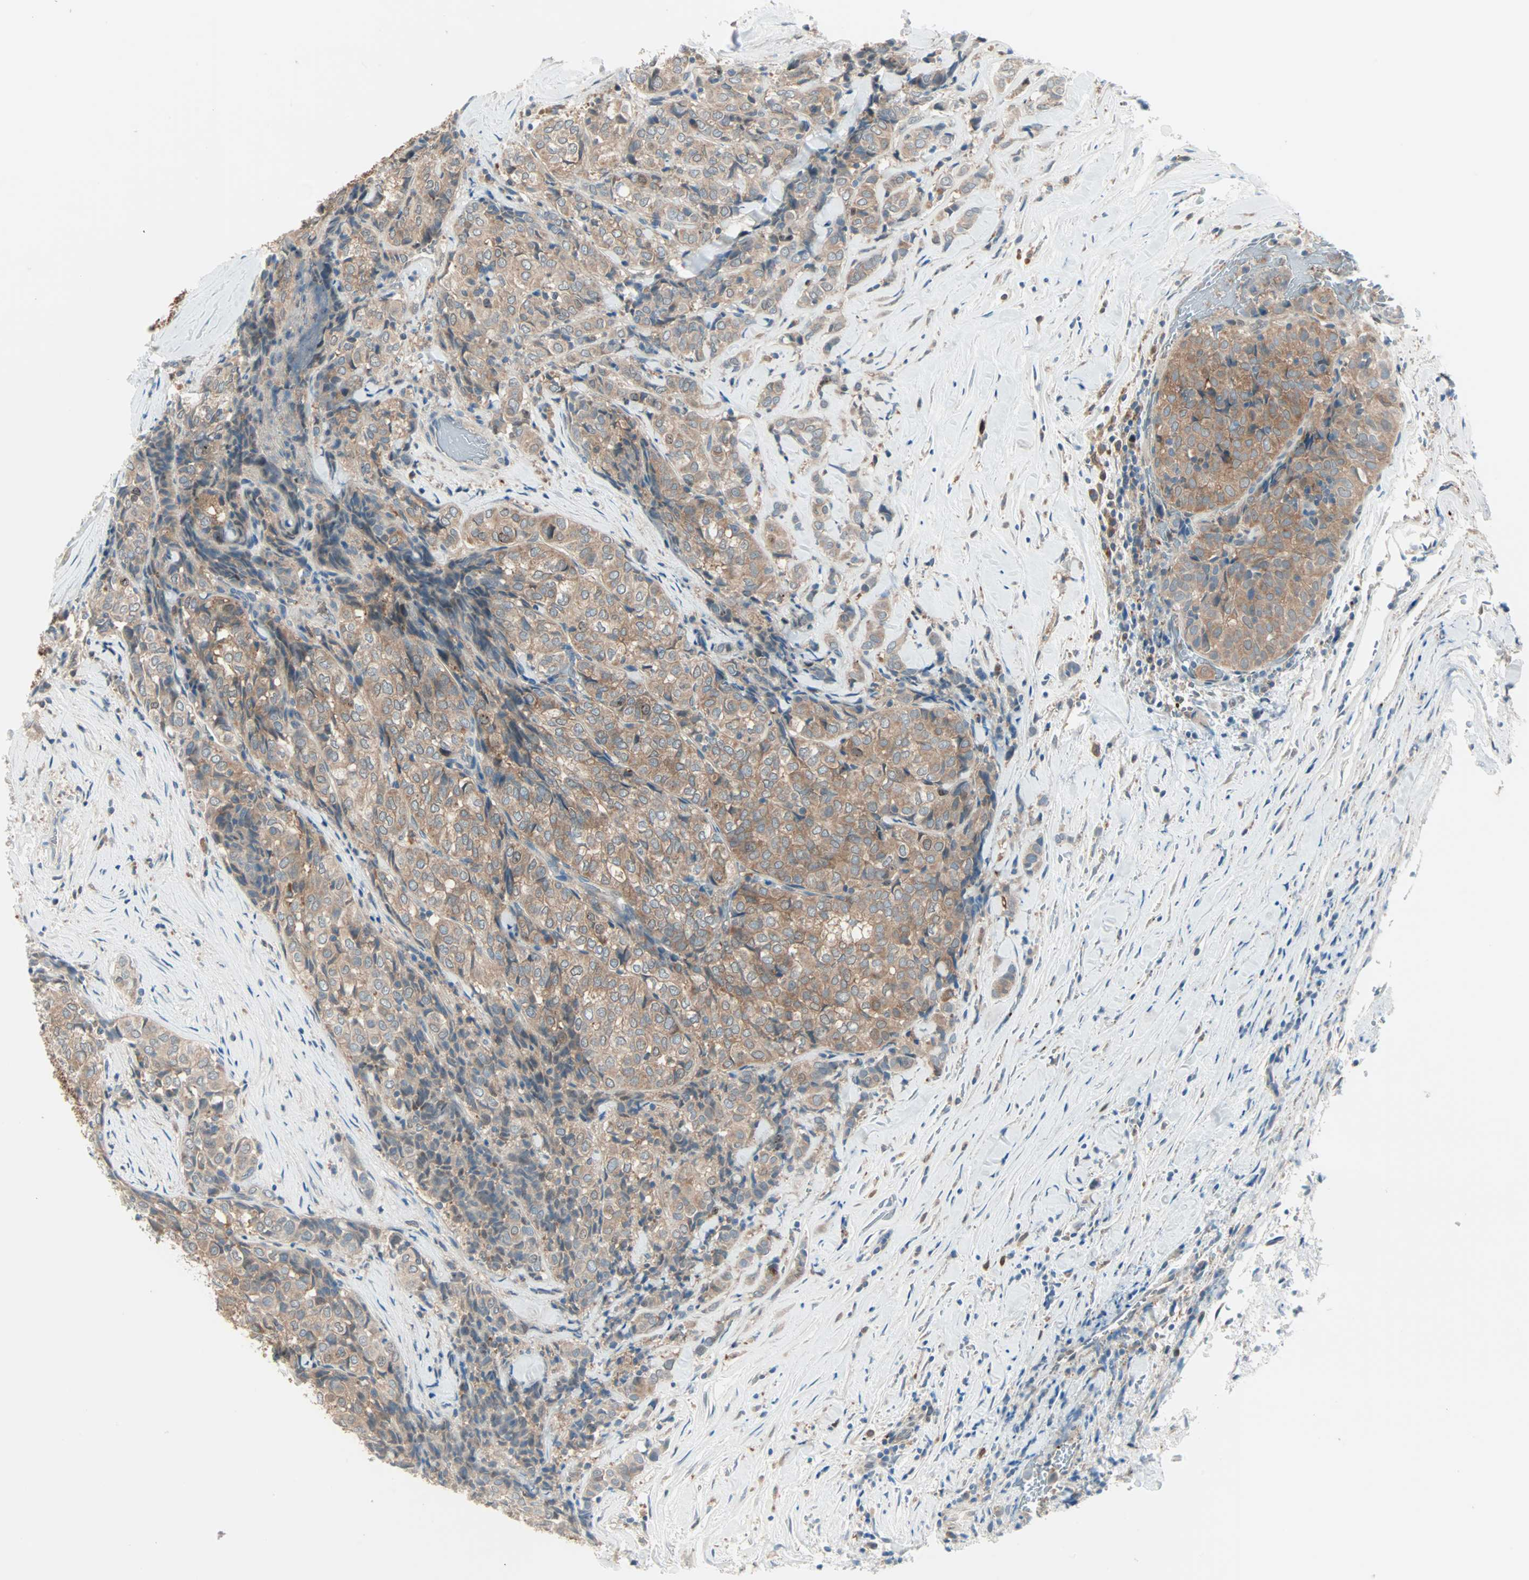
{"staining": {"intensity": "moderate", "quantity": ">75%", "location": "cytoplasmic/membranous"}, "tissue": "thyroid cancer", "cell_type": "Tumor cells", "image_type": "cancer", "snomed": [{"axis": "morphology", "description": "Normal tissue, NOS"}, {"axis": "morphology", "description": "Papillary adenocarcinoma, NOS"}, {"axis": "topography", "description": "Thyroid gland"}], "caption": "Thyroid cancer (papillary adenocarcinoma) stained with a brown dye shows moderate cytoplasmic/membranous positive positivity in about >75% of tumor cells.", "gene": "SMIM8", "patient": {"sex": "female", "age": 30}}